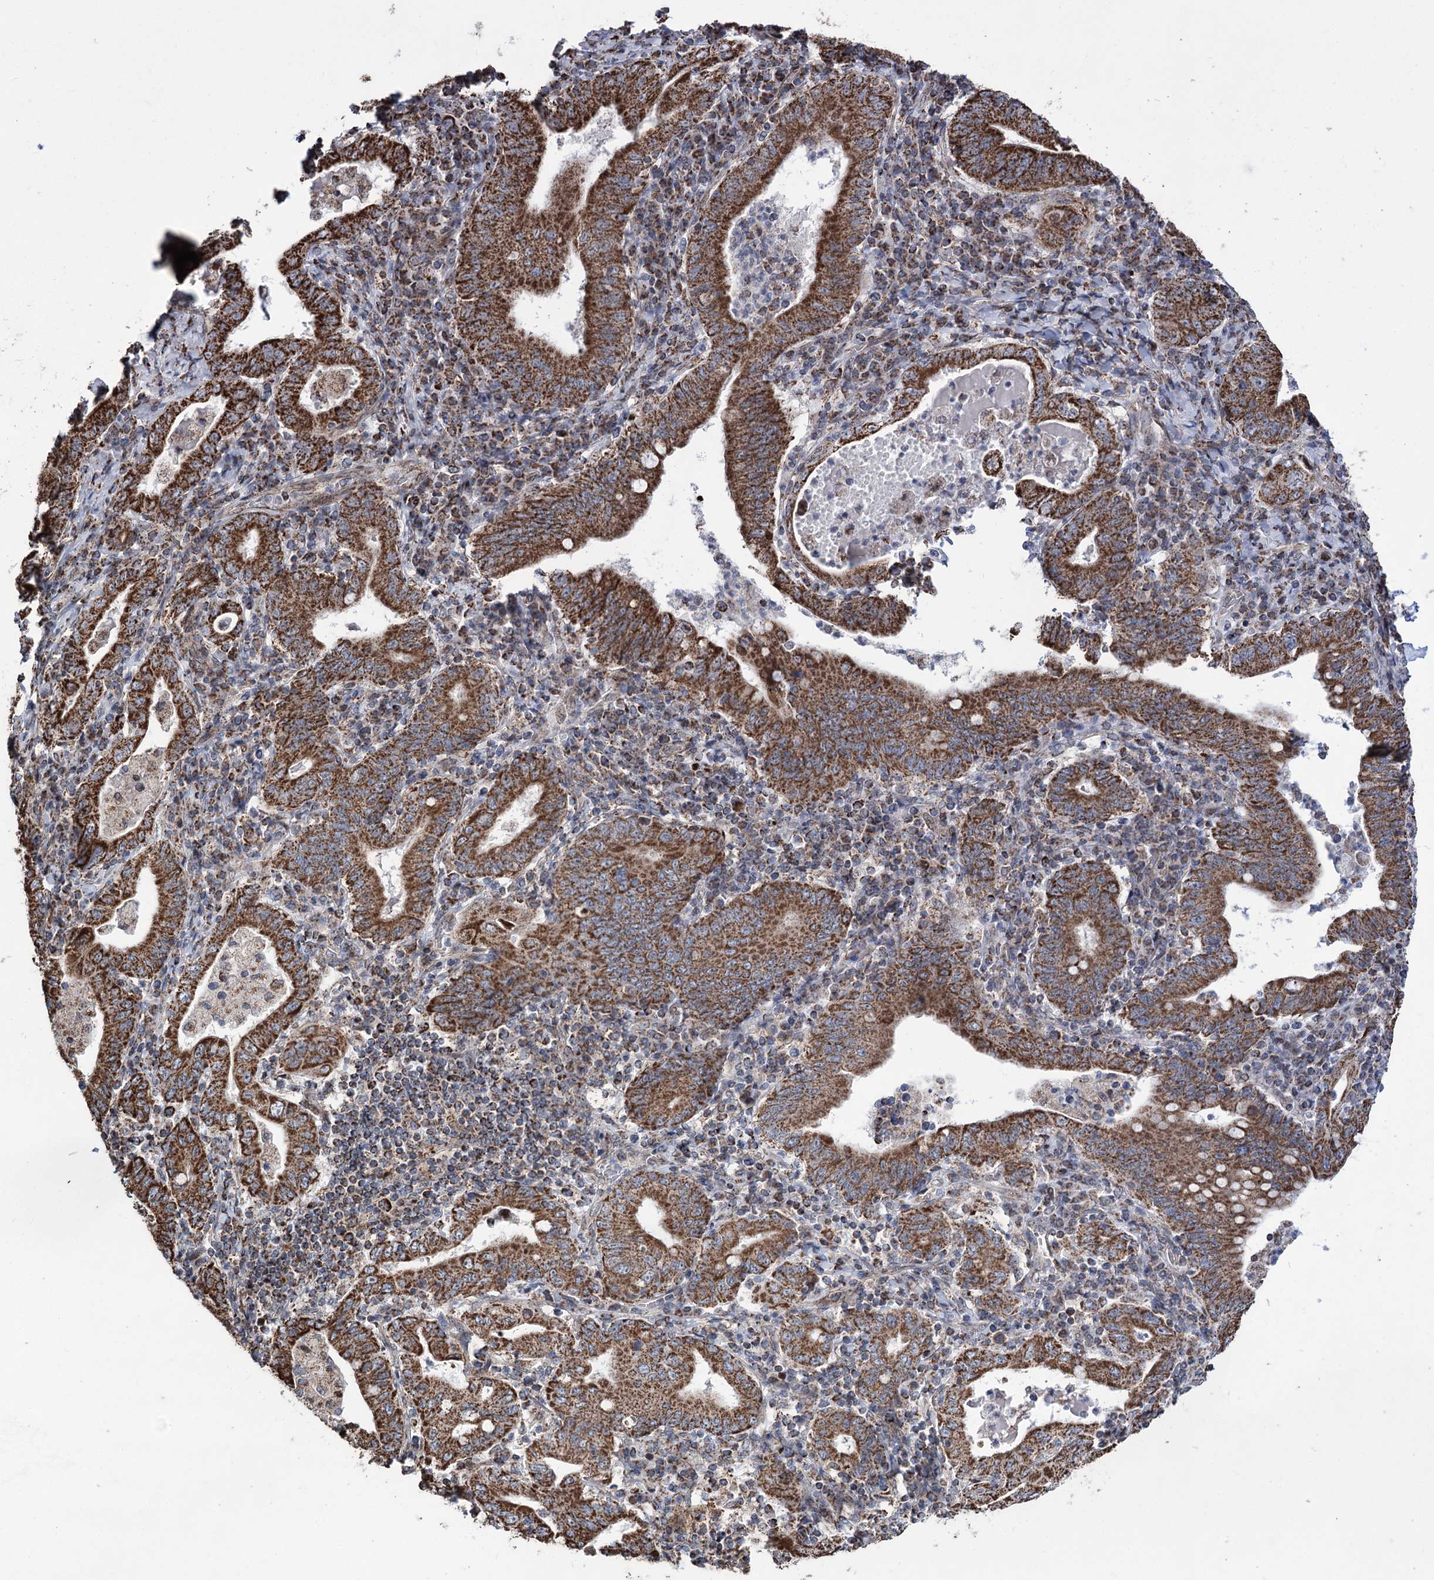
{"staining": {"intensity": "moderate", "quantity": ">75%", "location": "cytoplasmic/membranous"}, "tissue": "stomach cancer", "cell_type": "Tumor cells", "image_type": "cancer", "snomed": [{"axis": "morphology", "description": "Normal tissue, NOS"}, {"axis": "morphology", "description": "Adenocarcinoma, NOS"}, {"axis": "topography", "description": "Esophagus"}, {"axis": "topography", "description": "Stomach, upper"}, {"axis": "topography", "description": "Peripheral nerve tissue"}], "caption": "An image showing moderate cytoplasmic/membranous positivity in approximately >75% of tumor cells in adenocarcinoma (stomach), as visualized by brown immunohistochemical staining.", "gene": "CREB3L4", "patient": {"sex": "male", "age": 62}}